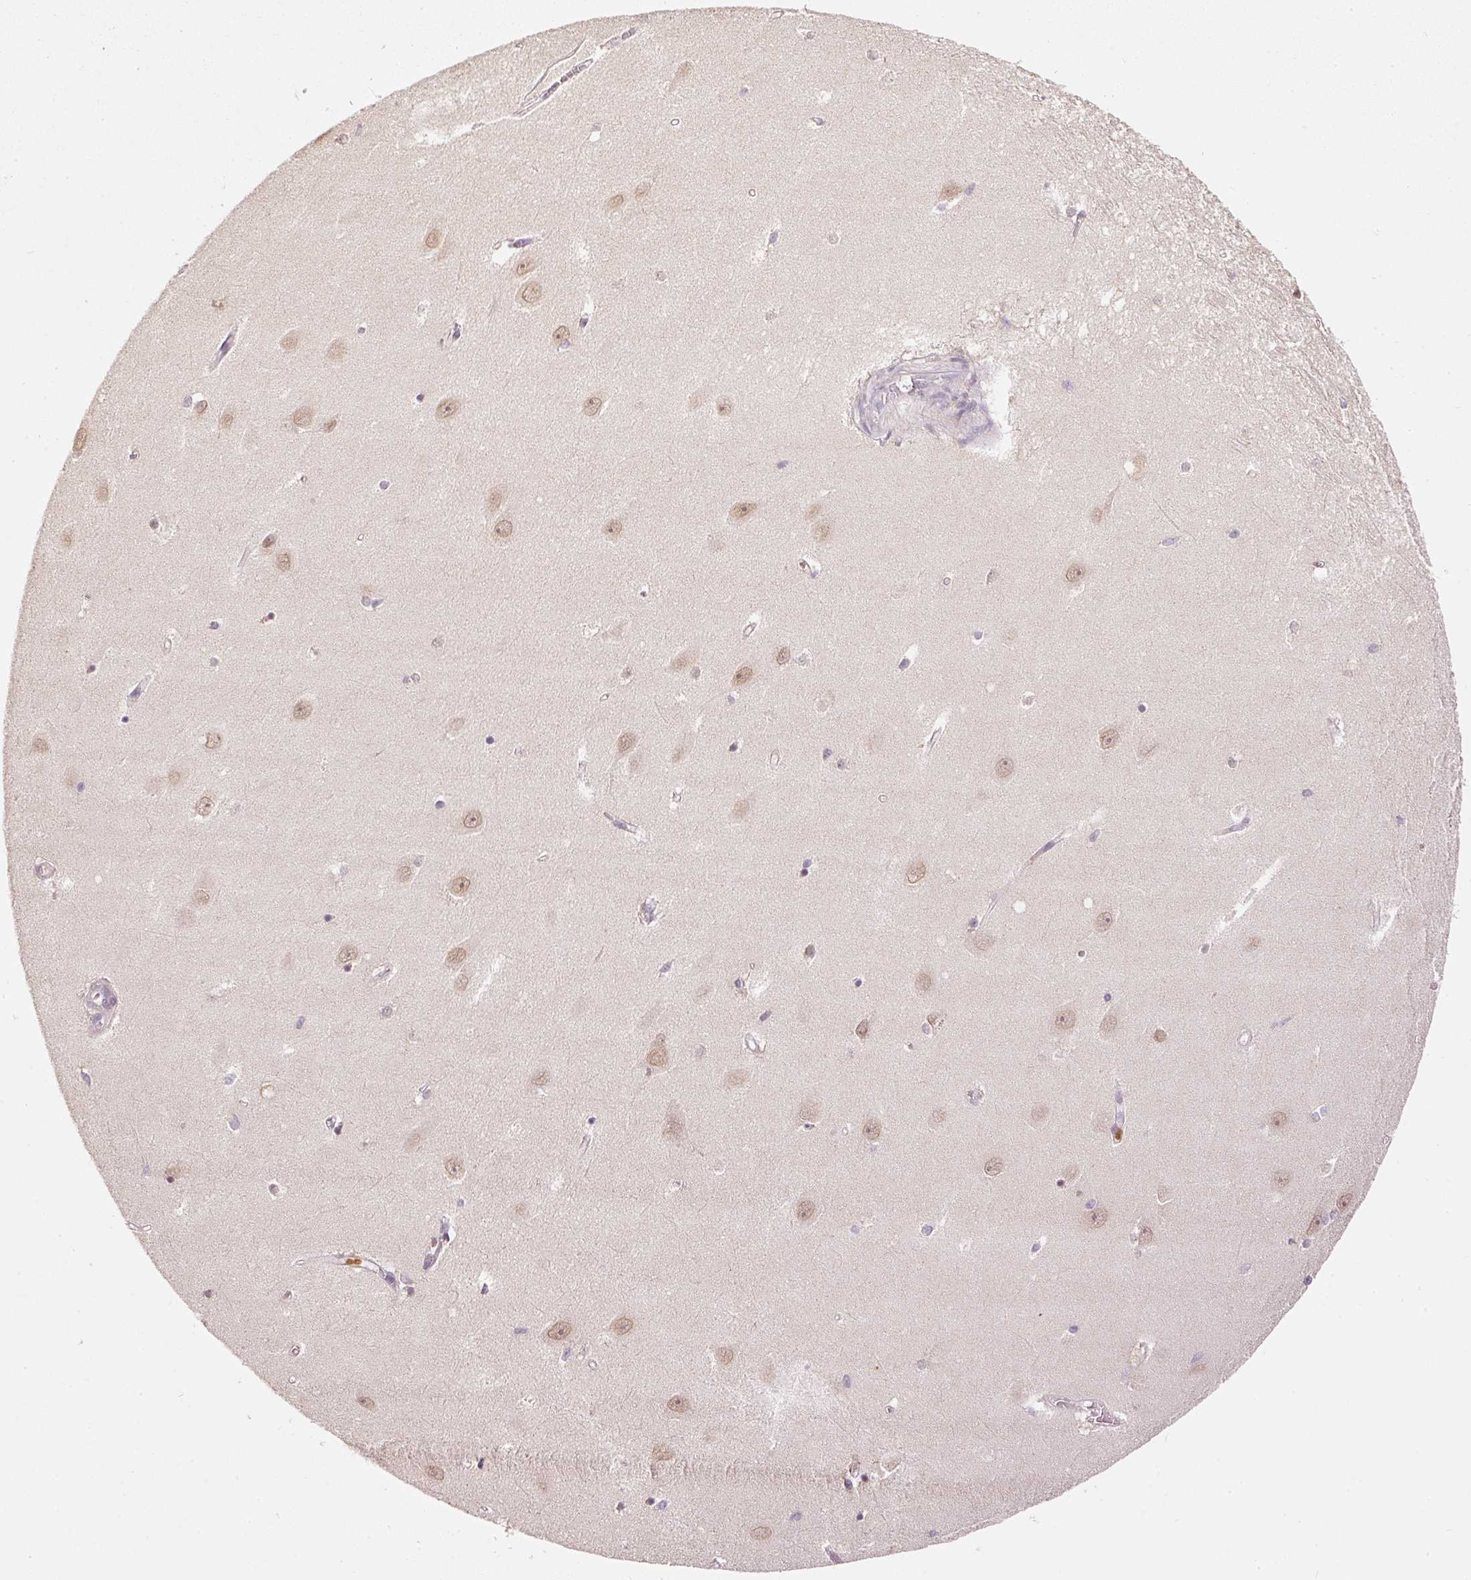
{"staining": {"intensity": "negative", "quantity": "none", "location": "none"}, "tissue": "cerebral cortex", "cell_type": "Endothelial cells", "image_type": "normal", "snomed": [{"axis": "morphology", "description": "Normal tissue, NOS"}, {"axis": "topography", "description": "Cerebral cortex"}], "caption": "Endothelial cells show no significant protein expression in normal cerebral cortex.", "gene": "MTHFD1L", "patient": {"sex": "male", "age": 37}}